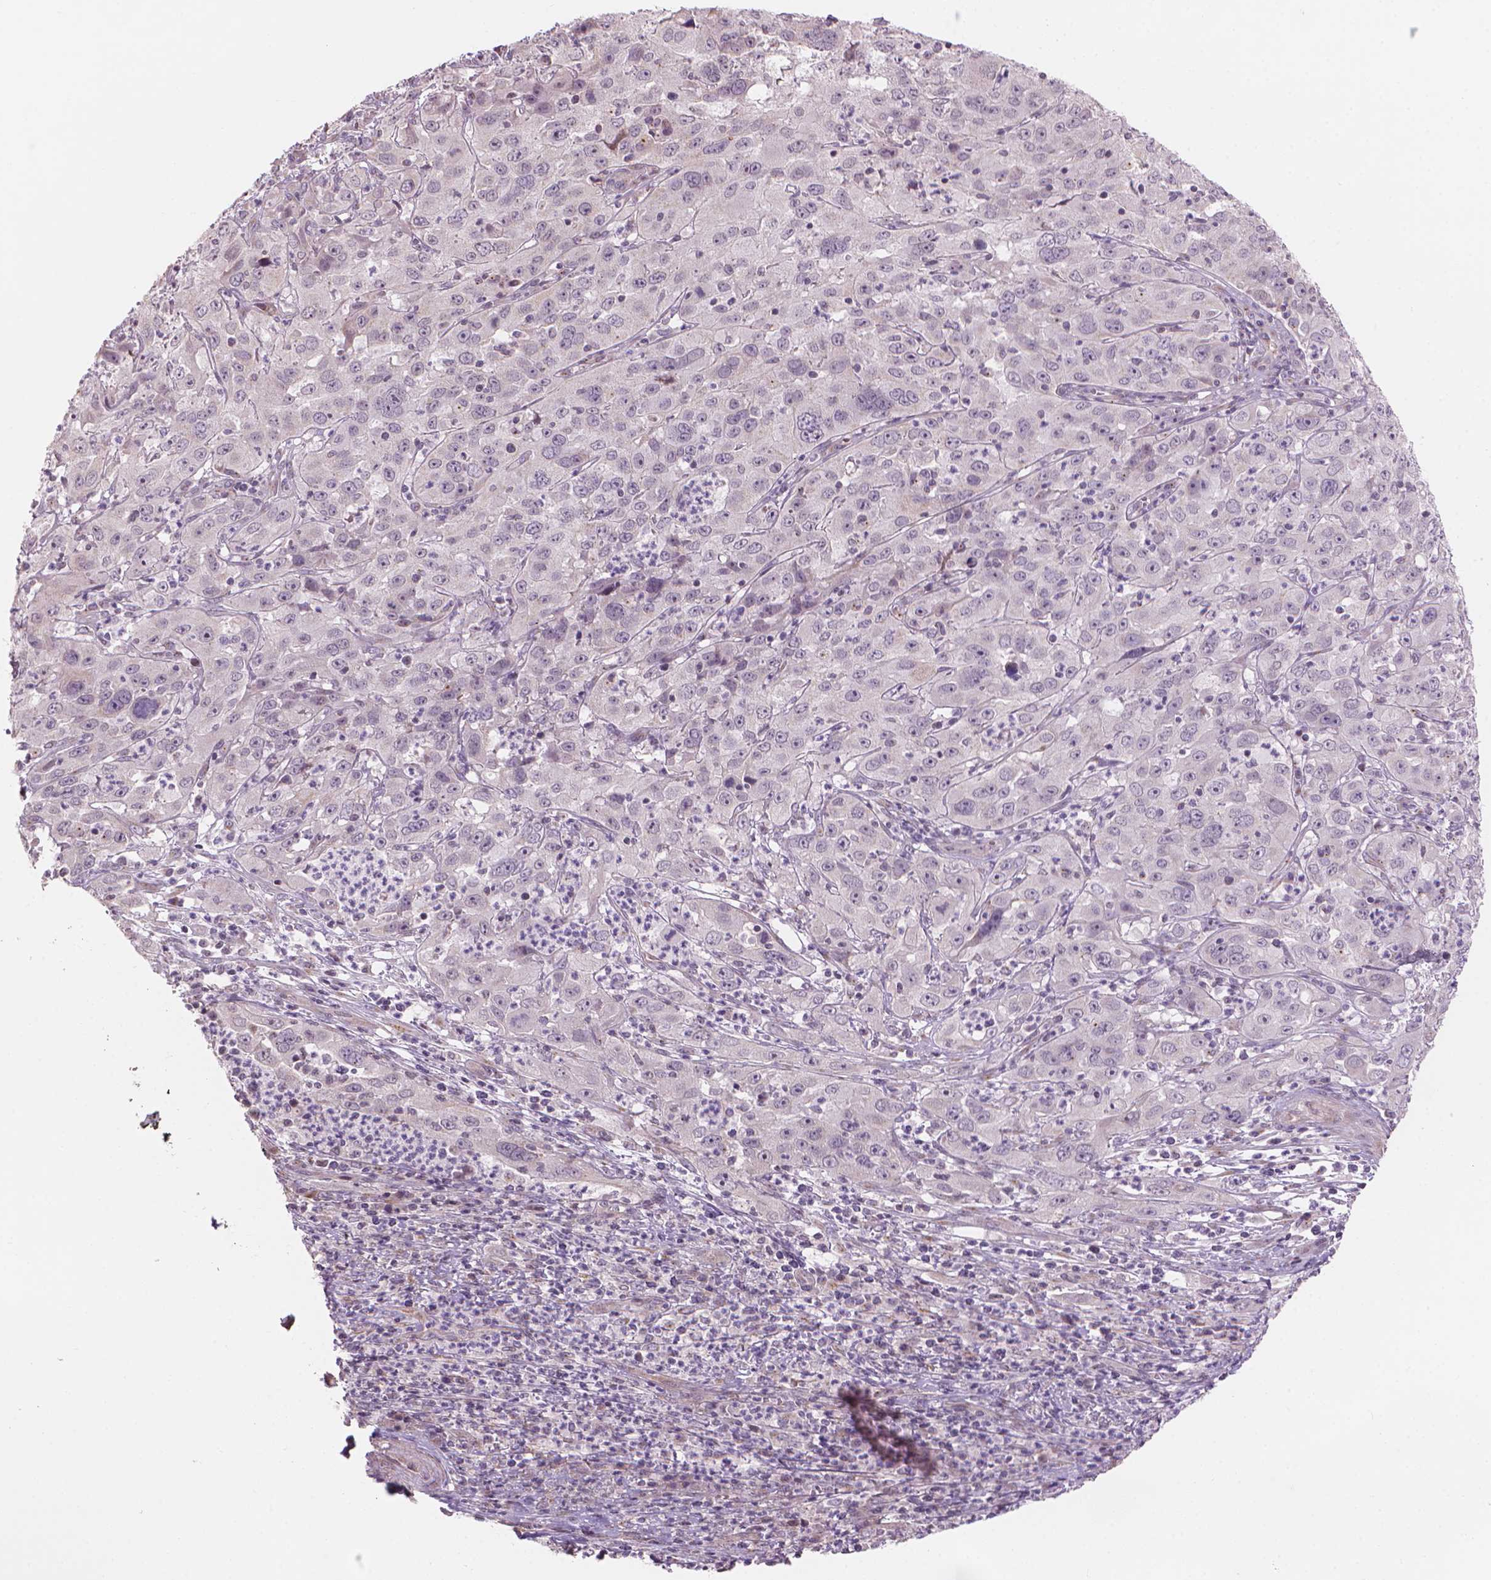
{"staining": {"intensity": "negative", "quantity": "none", "location": "none"}, "tissue": "cervical cancer", "cell_type": "Tumor cells", "image_type": "cancer", "snomed": [{"axis": "morphology", "description": "Squamous cell carcinoma, NOS"}, {"axis": "topography", "description": "Cervix"}], "caption": "Immunohistochemistry image of cervical cancer (squamous cell carcinoma) stained for a protein (brown), which demonstrates no positivity in tumor cells. (DAB immunohistochemistry (IHC), high magnification).", "gene": "IFFO1", "patient": {"sex": "female", "age": 32}}